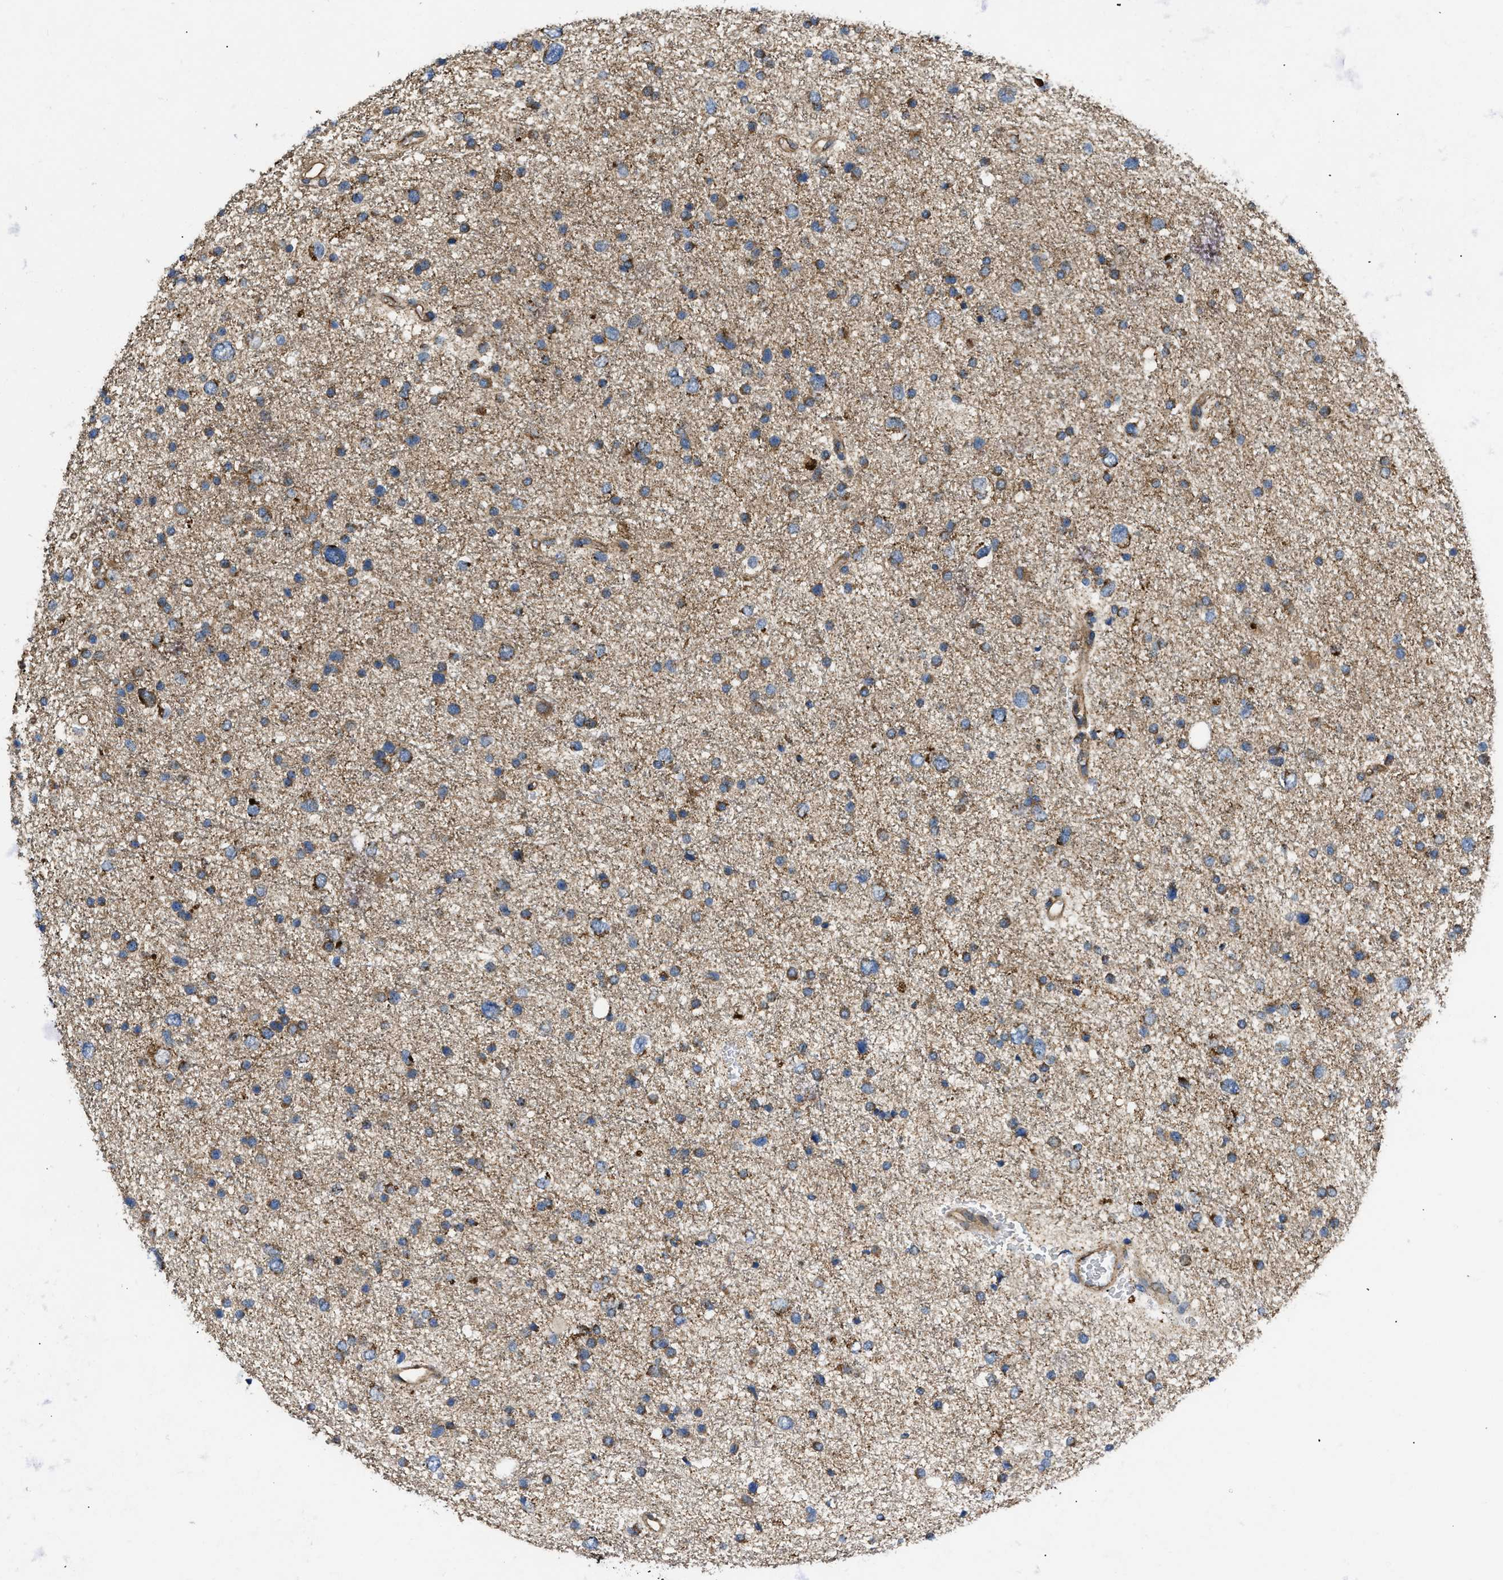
{"staining": {"intensity": "moderate", "quantity": ">75%", "location": "cytoplasmic/membranous"}, "tissue": "glioma", "cell_type": "Tumor cells", "image_type": "cancer", "snomed": [{"axis": "morphology", "description": "Glioma, malignant, Low grade"}, {"axis": "topography", "description": "Brain"}], "caption": "Immunohistochemical staining of glioma shows moderate cytoplasmic/membranous protein positivity in about >75% of tumor cells.", "gene": "OPTN", "patient": {"sex": "female", "age": 37}}